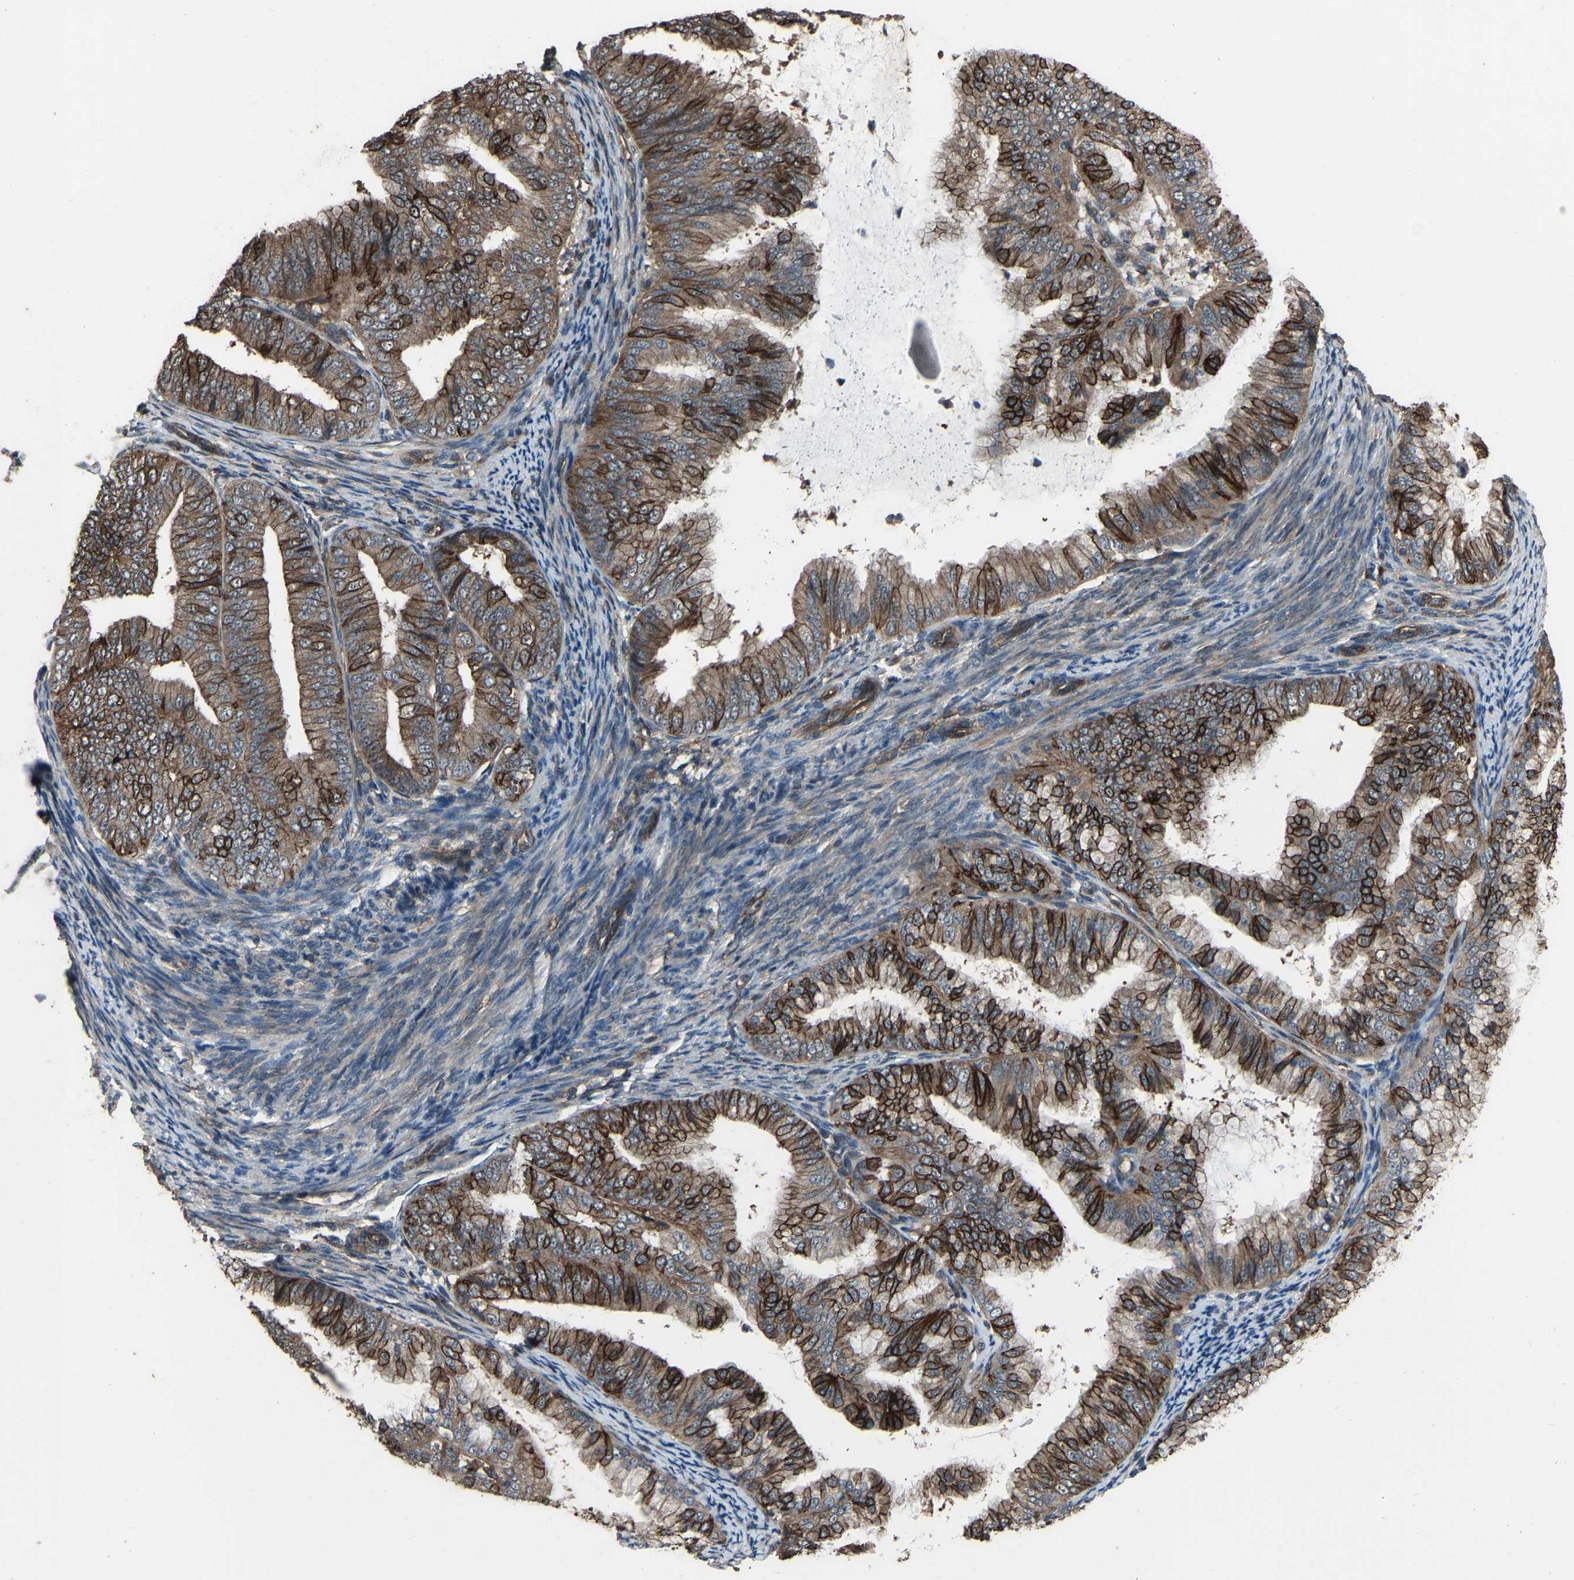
{"staining": {"intensity": "strong", "quantity": "25%-75%", "location": "cytoplasmic/membranous"}, "tissue": "endometrial cancer", "cell_type": "Tumor cells", "image_type": "cancer", "snomed": [{"axis": "morphology", "description": "Adenocarcinoma, NOS"}, {"axis": "topography", "description": "Endometrium"}], "caption": "Human endometrial cancer (adenocarcinoma) stained with a brown dye reveals strong cytoplasmic/membranous positive expression in about 25%-75% of tumor cells.", "gene": "SLC4A2", "patient": {"sex": "female", "age": 63}}